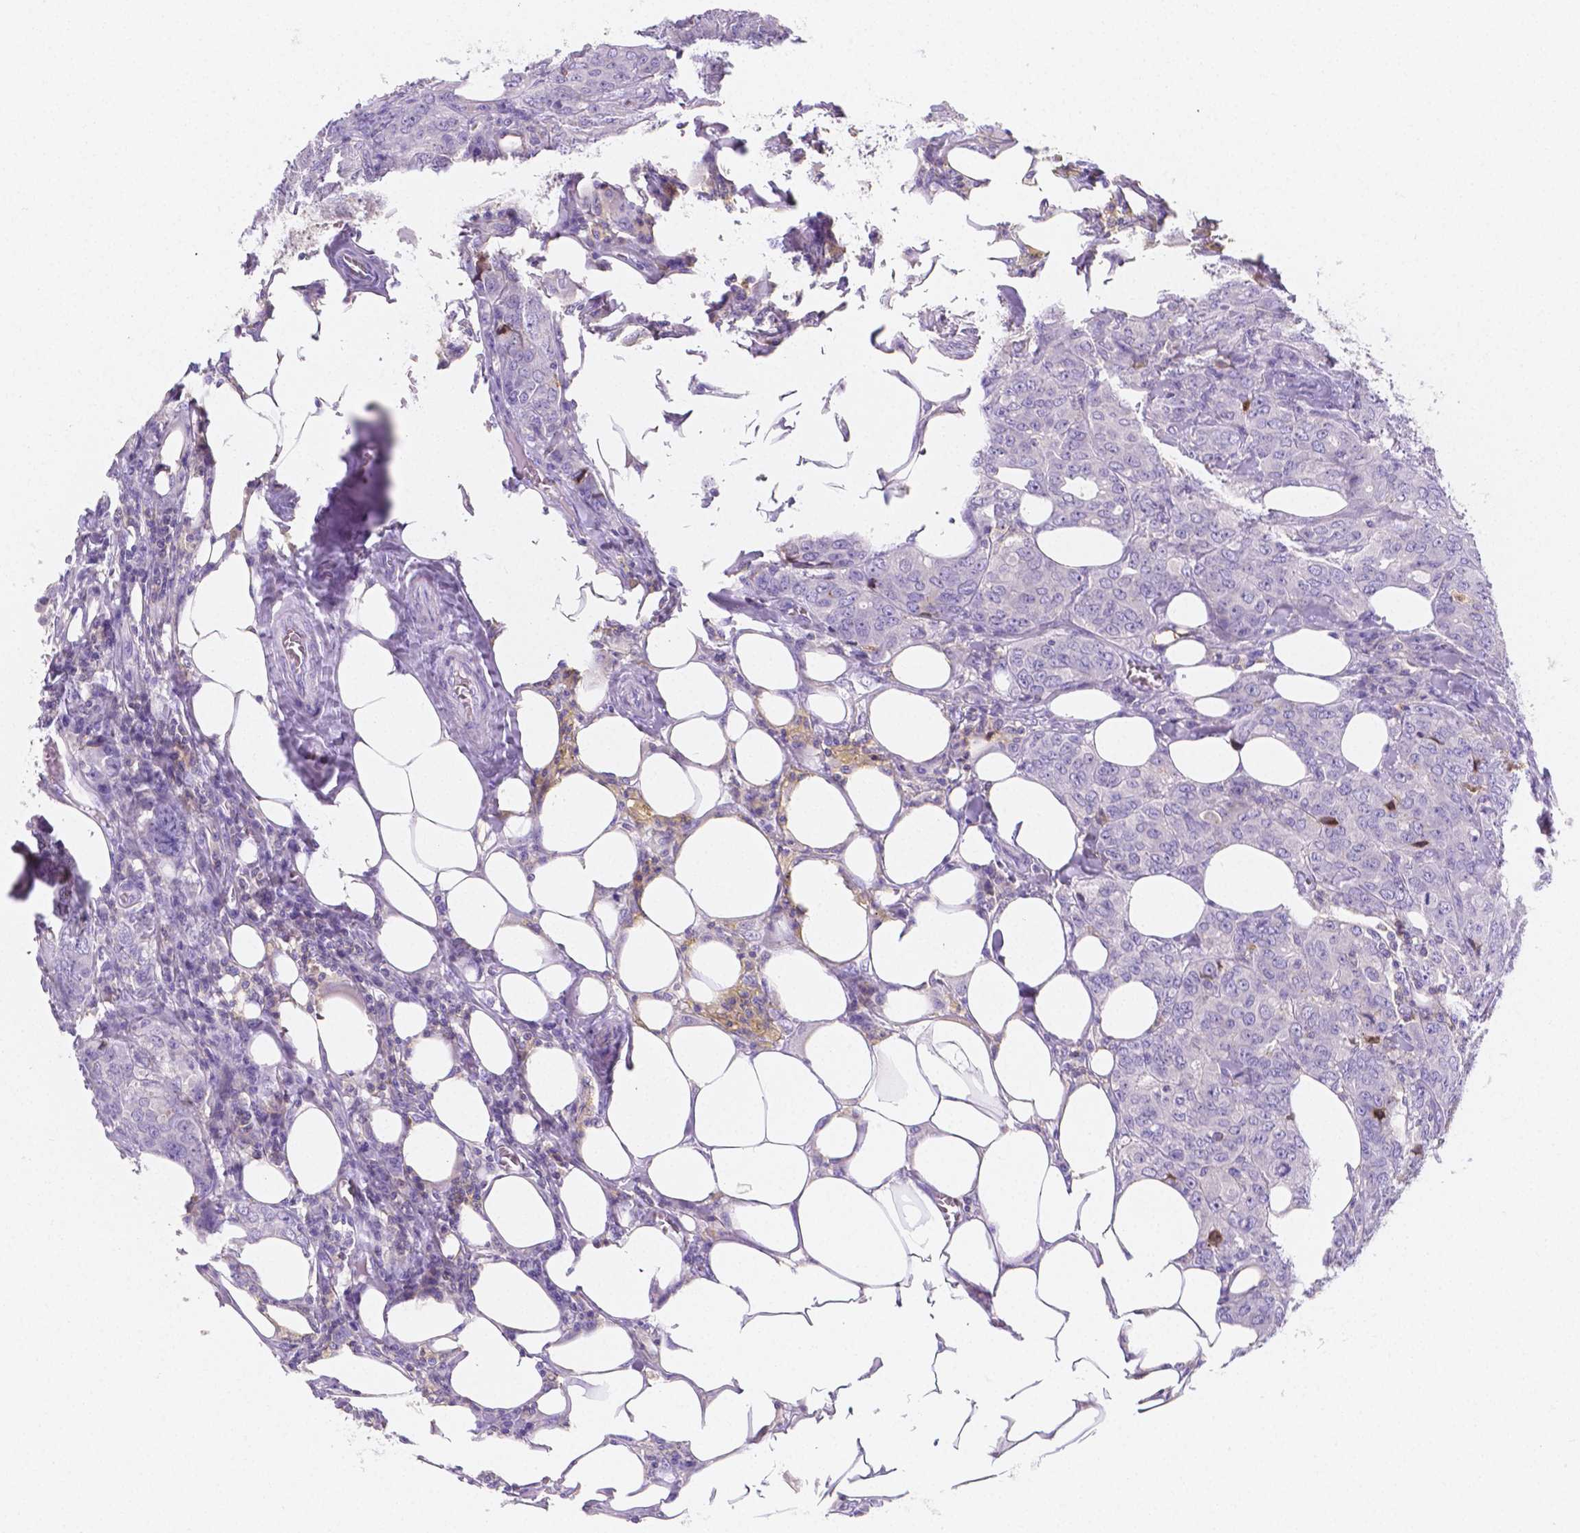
{"staining": {"intensity": "negative", "quantity": "none", "location": "none"}, "tissue": "breast cancer", "cell_type": "Tumor cells", "image_type": "cancer", "snomed": [{"axis": "morphology", "description": "Duct carcinoma"}, {"axis": "topography", "description": "Breast"}], "caption": "The image exhibits no significant positivity in tumor cells of breast infiltrating ductal carcinoma. (Stains: DAB (3,3'-diaminobenzidine) immunohistochemistry (IHC) with hematoxylin counter stain, Microscopy: brightfield microscopy at high magnification).", "gene": "GABRD", "patient": {"sex": "female", "age": 43}}